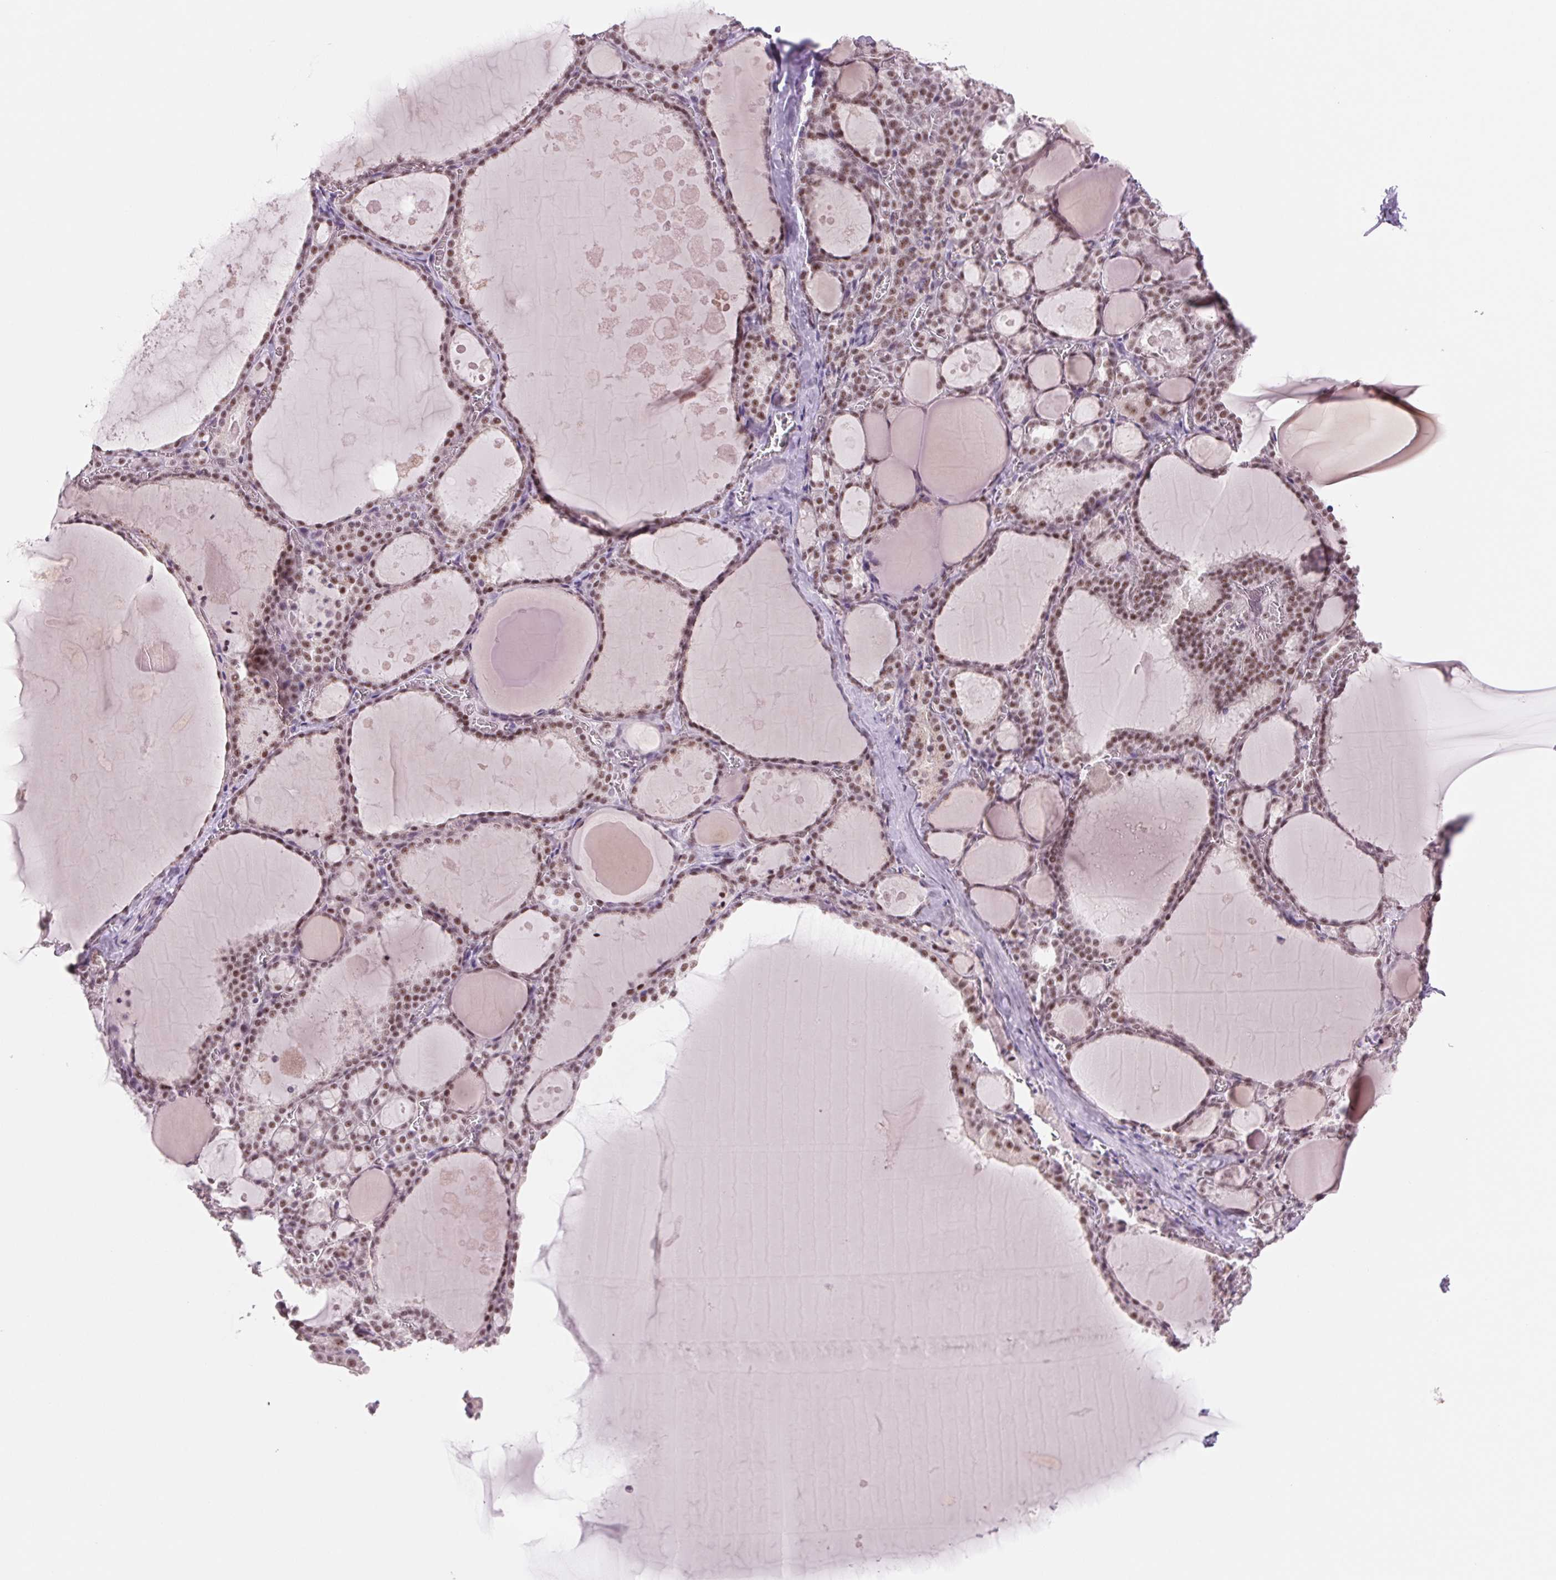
{"staining": {"intensity": "moderate", "quantity": ">75%", "location": "nuclear"}, "tissue": "thyroid gland", "cell_type": "Glandular cells", "image_type": "normal", "snomed": [{"axis": "morphology", "description": "Normal tissue, NOS"}, {"axis": "topography", "description": "Thyroid gland"}], "caption": "Benign thyroid gland displays moderate nuclear positivity in about >75% of glandular cells.", "gene": "ZC3H14", "patient": {"sex": "male", "age": 56}}